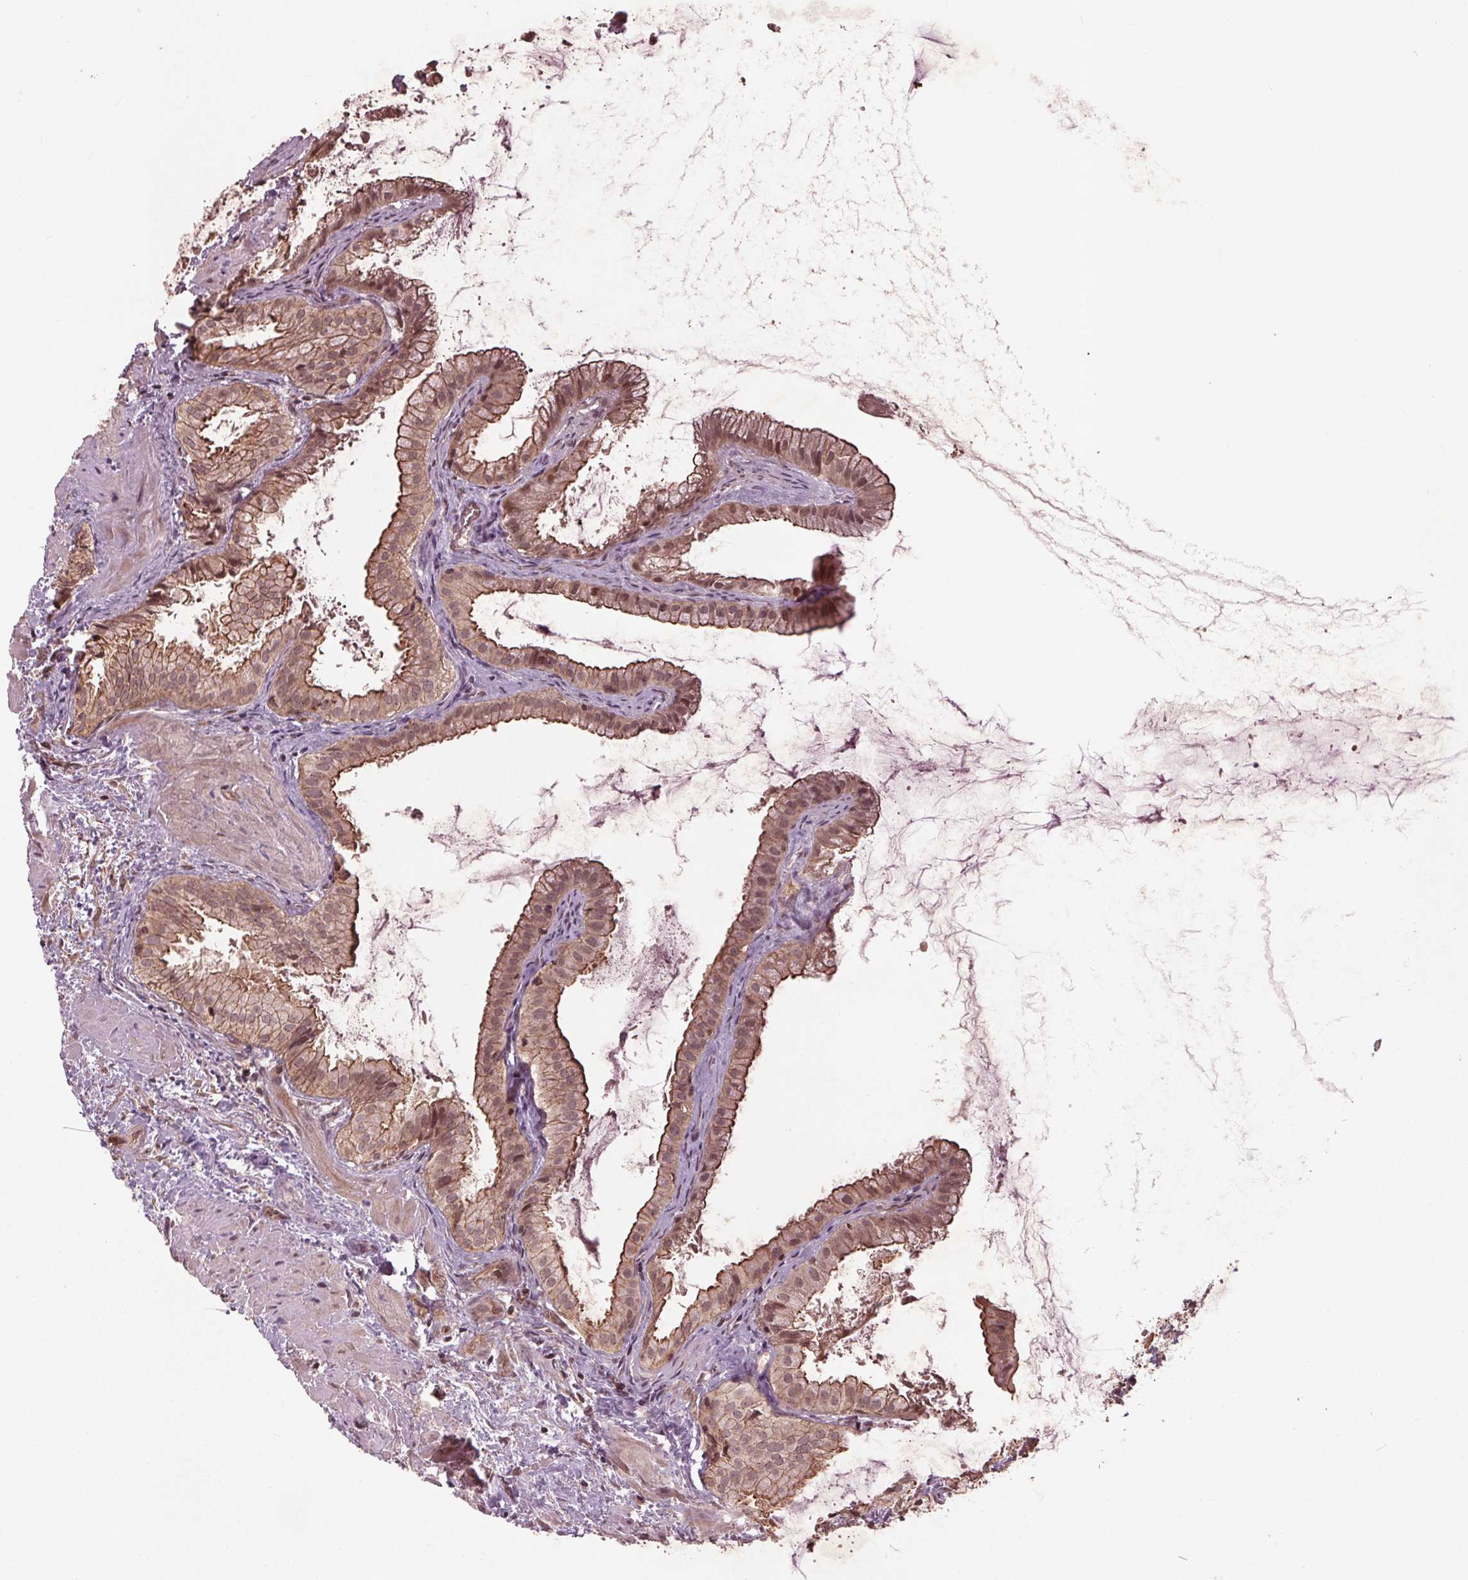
{"staining": {"intensity": "moderate", "quantity": ">75%", "location": "cytoplasmic/membranous,nuclear"}, "tissue": "gallbladder", "cell_type": "Glandular cells", "image_type": "normal", "snomed": [{"axis": "morphology", "description": "Normal tissue, NOS"}, {"axis": "topography", "description": "Gallbladder"}], "caption": "An immunohistochemistry (IHC) histopathology image of unremarkable tissue is shown. Protein staining in brown labels moderate cytoplasmic/membranous,nuclear positivity in gallbladder within glandular cells. (brown staining indicates protein expression, while blue staining denotes nuclei).", "gene": "BTBD1", "patient": {"sex": "male", "age": 70}}